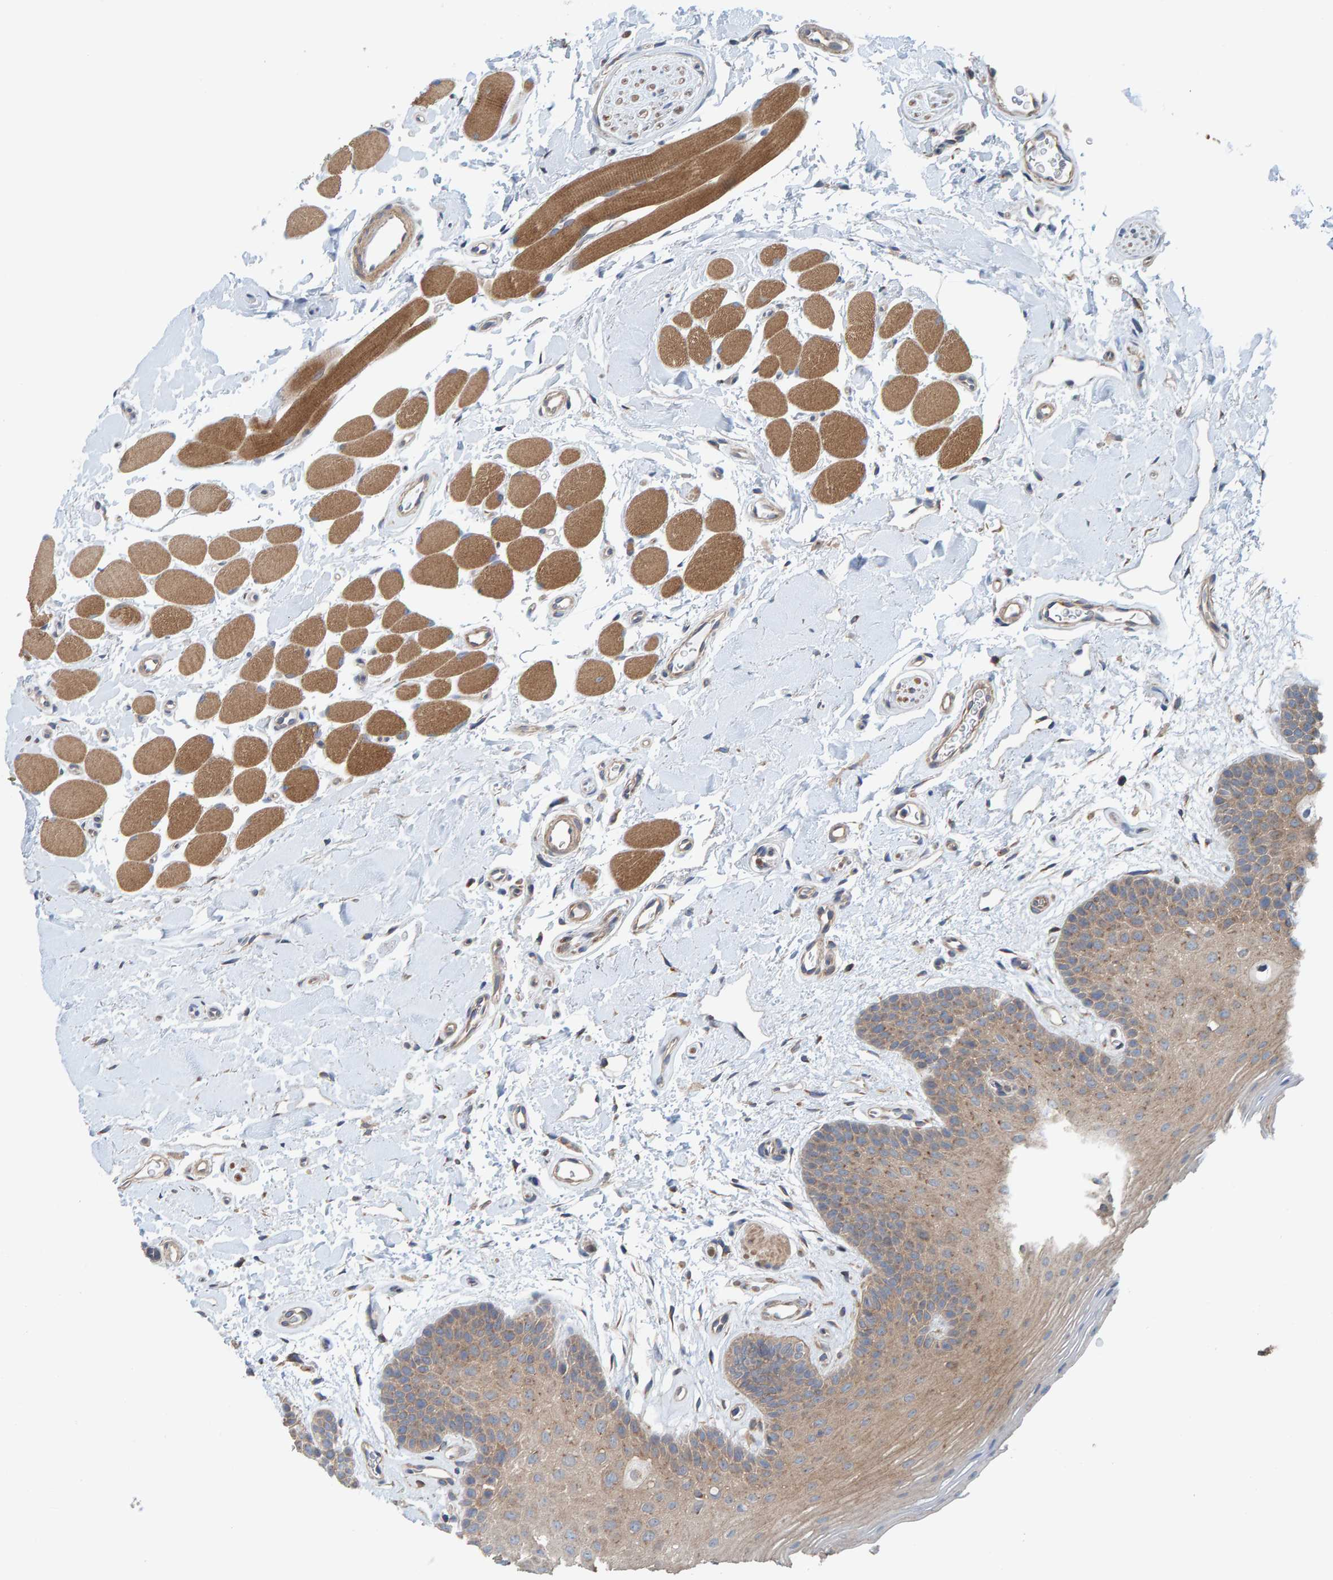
{"staining": {"intensity": "weak", "quantity": "25%-75%", "location": "cytoplasmic/membranous"}, "tissue": "oral mucosa", "cell_type": "Squamous epithelial cells", "image_type": "normal", "snomed": [{"axis": "morphology", "description": "Normal tissue, NOS"}, {"axis": "topography", "description": "Oral tissue"}], "caption": "Squamous epithelial cells display low levels of weak cytoplasmic/membranous expression in approximately 25%-75% of cells in benign oral mucosa.", "gene": "UBAP1", "patient": {"sex": "male", "age": 62}}